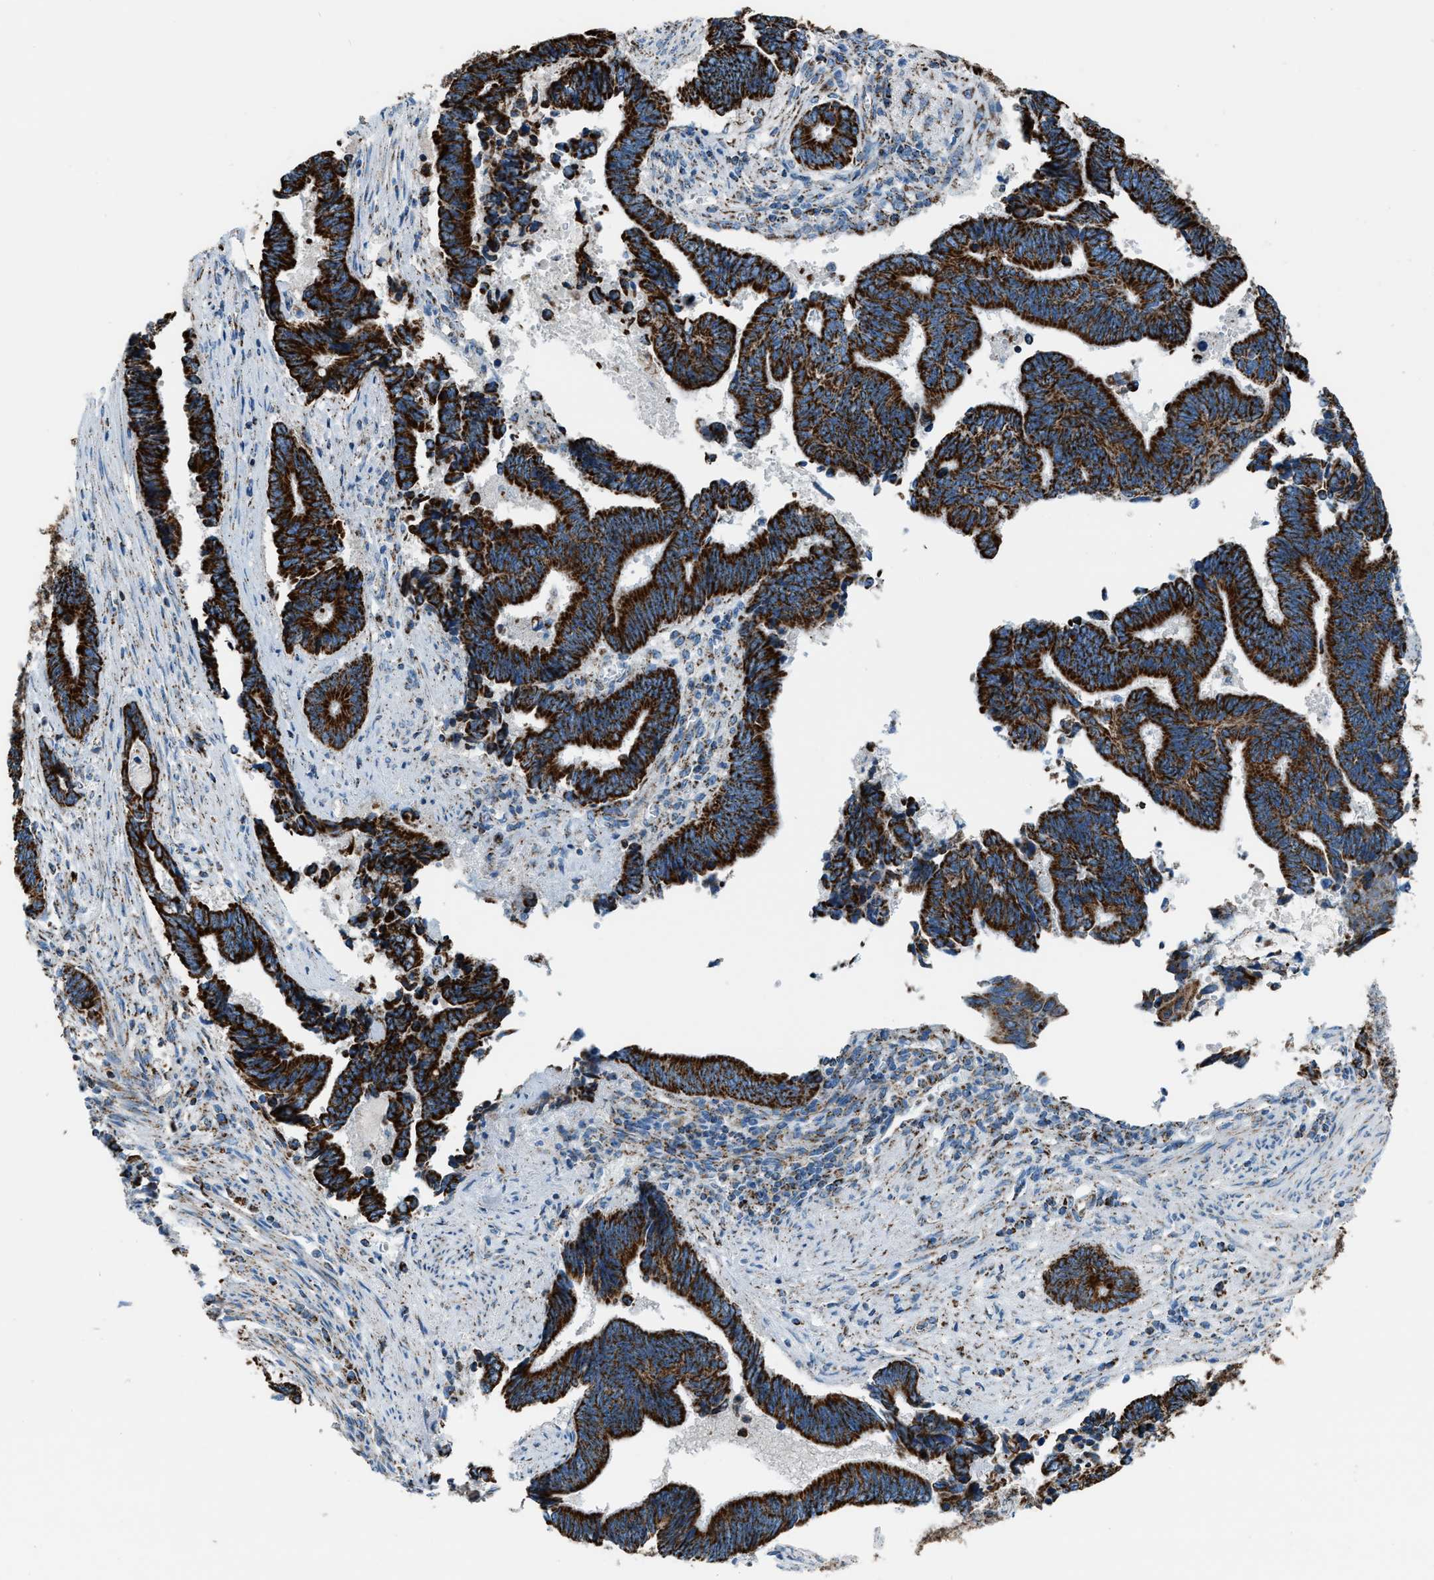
{"staining": {"intensity": "strong", "quantity": ">75%", "location": "cytoplasmic/membranous"}, "tissue": "pancreatic cancer", "cell_type": "Tumor cells", "image_type": "cancer", "snomed": [{"axis": "morphology", "description": "Adenocarcinoma, NOS"}, {"axis": "topography", "description": "Pancreas"}], "caption": "Human adenocarcinoma (pancreatic) stained with a protein marker demonstrates strong staining in tumor cells.", "gene": "MDH2", "patient": {"sex": "female", "age": 70}}